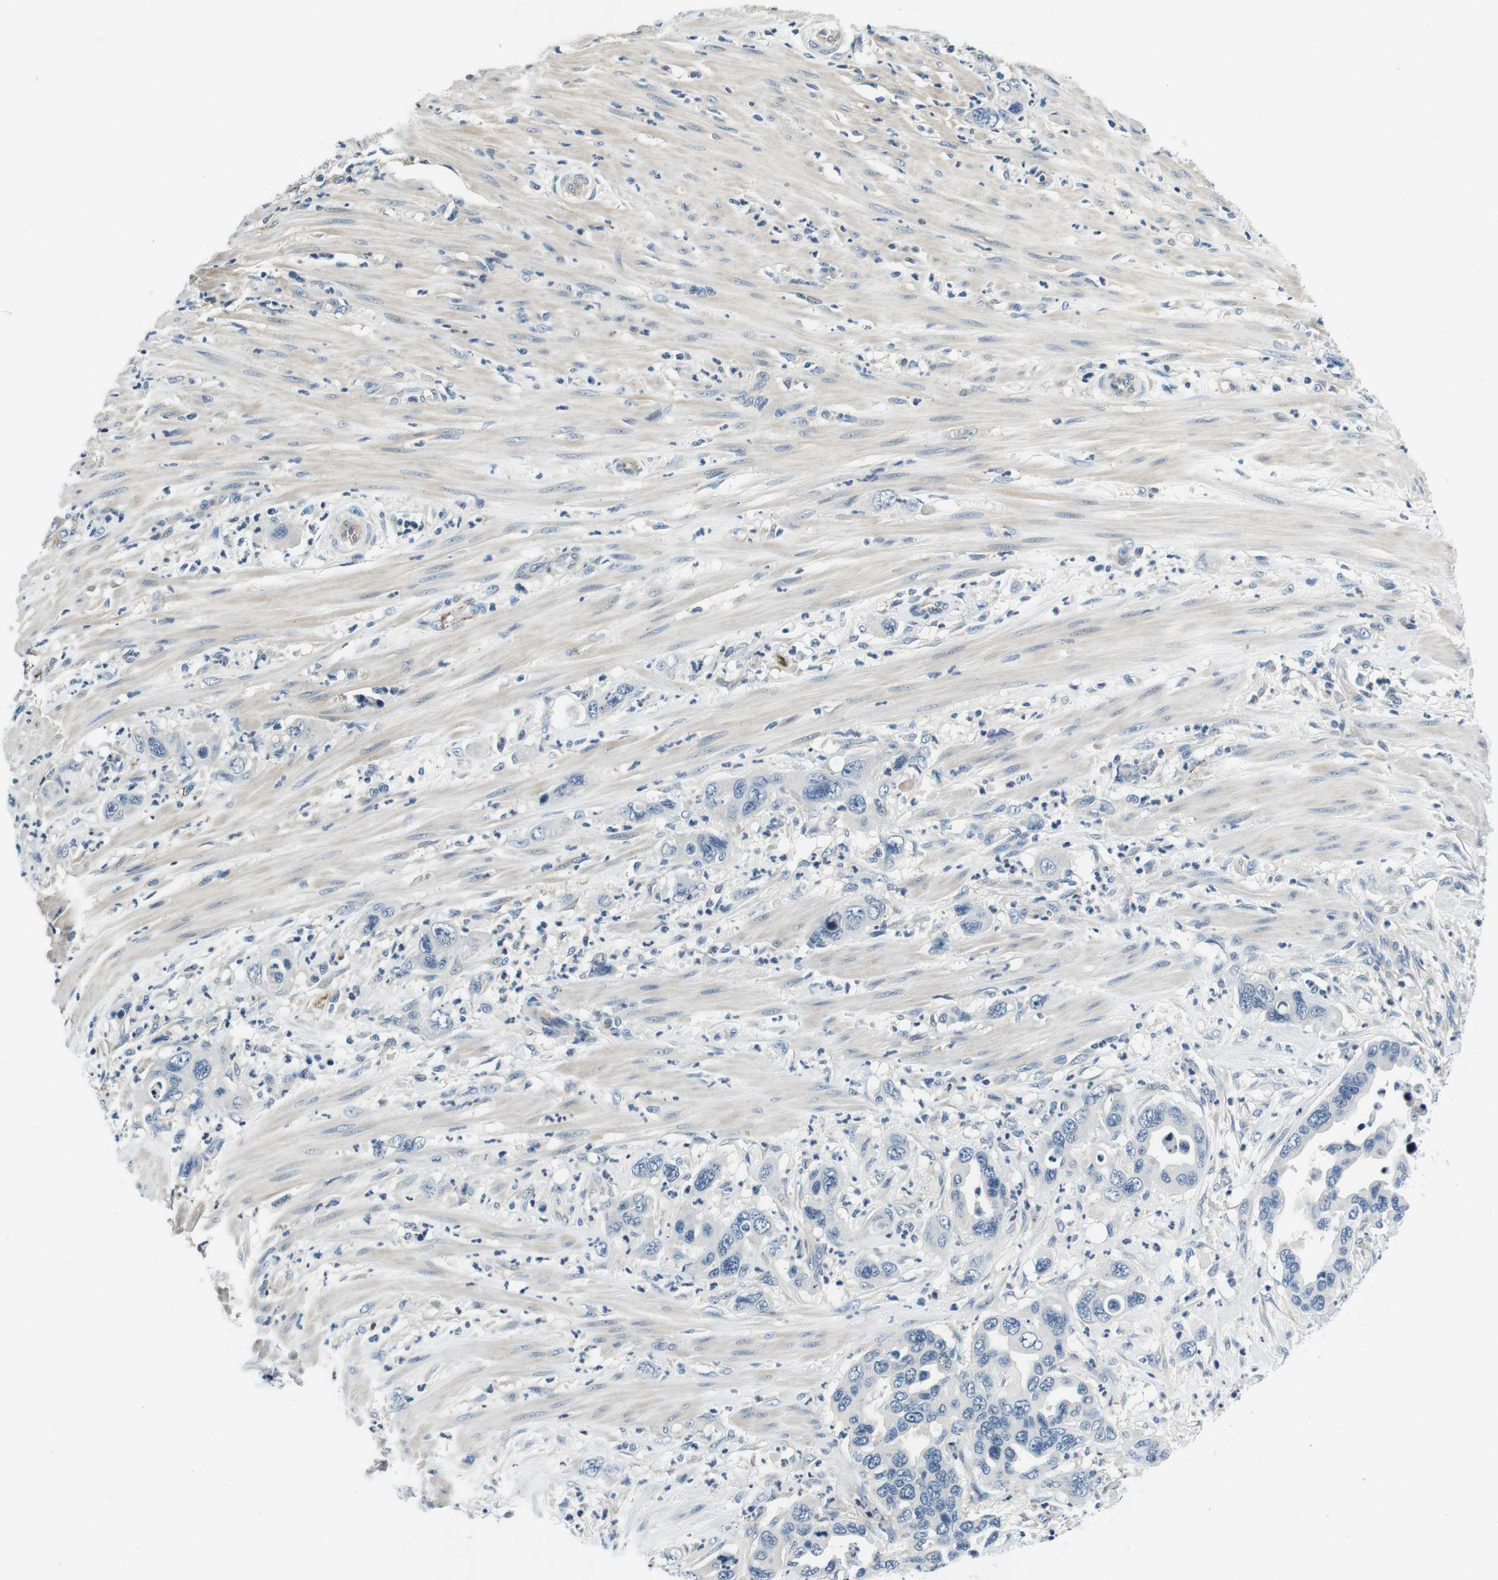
{"staining": {"intensity": "negative", "quantity": "none", "location": "none"}, "tissue": "pancreatic cancer", "cell_type": "Tumor cells", "image_type": "cancer", "snomed": [{"axis": "morphology", "description": "Adenocarcinoma, NOS"}, {"axis": "topography", "description": "Pancreas"}], "caption": "This micrograph is of adenocarcinoma (pancreatic) stained with immunohistochemistry (IHC) to label a protein in brown with the nuclei are counter-stained blue. There is no positivity in tumor cells. Nuclei are stained in blue.", "gene": "KCNJ5", "patient": {"sex": "female", "age": 71}}